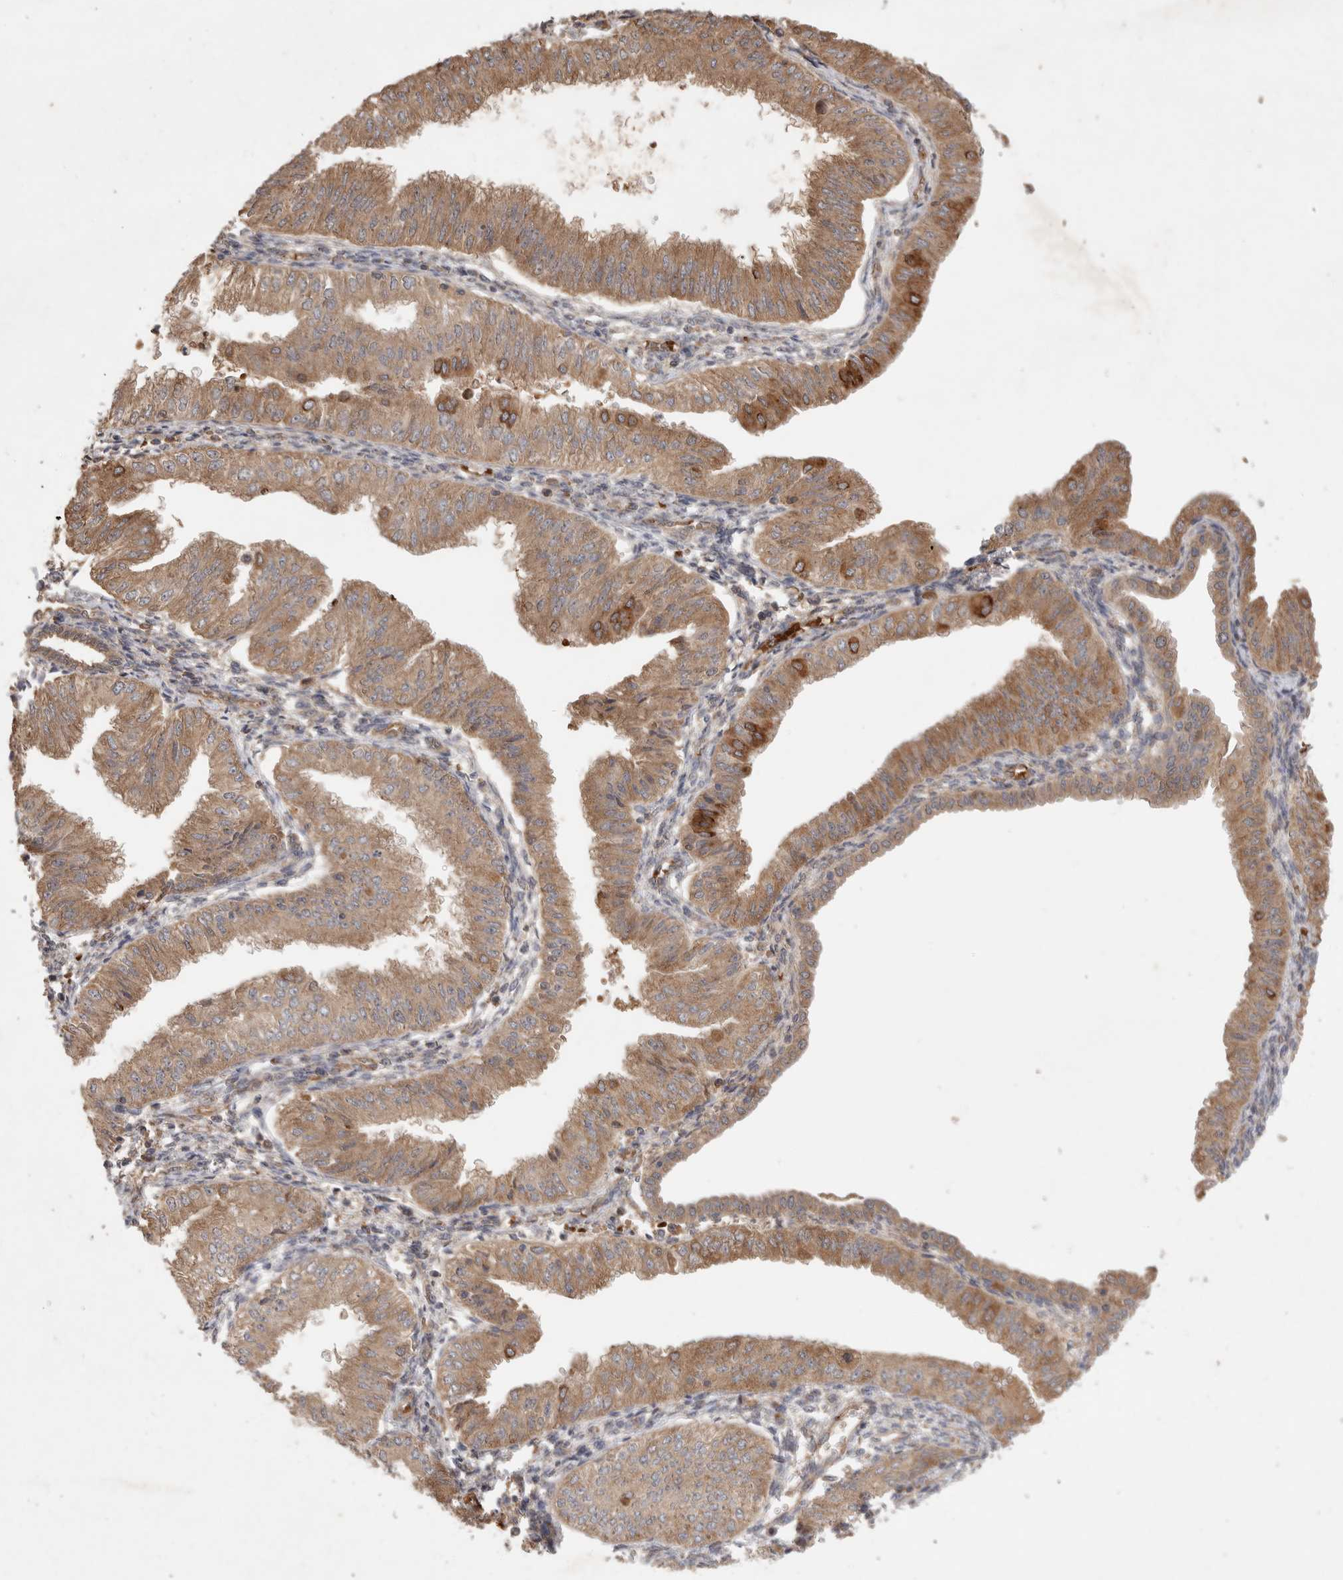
{"staining": {"intensity": "moderate", "quantity": ">75%", "location": "cytoplasmic/membranous"}, "tissue": "endometrial cancer", "cell_type": "Tumor cells", "image_type": "cancer", "snomed": [{"axis": "morphology", "description": "Normal tissue, NOS"}, {"axis": "morphology", "description": "Adenocarcinoma, NOS"}, {"axis": "topography", "description": "Endometrium"}], "caption": "Moderate cytoplasmic/membranous staining is identified in about >75% of tumor cells in endometrial cancer (adenocarcinoma).", "gene": "FAM221A", "patient": {"sex": "female", "age": 53}}